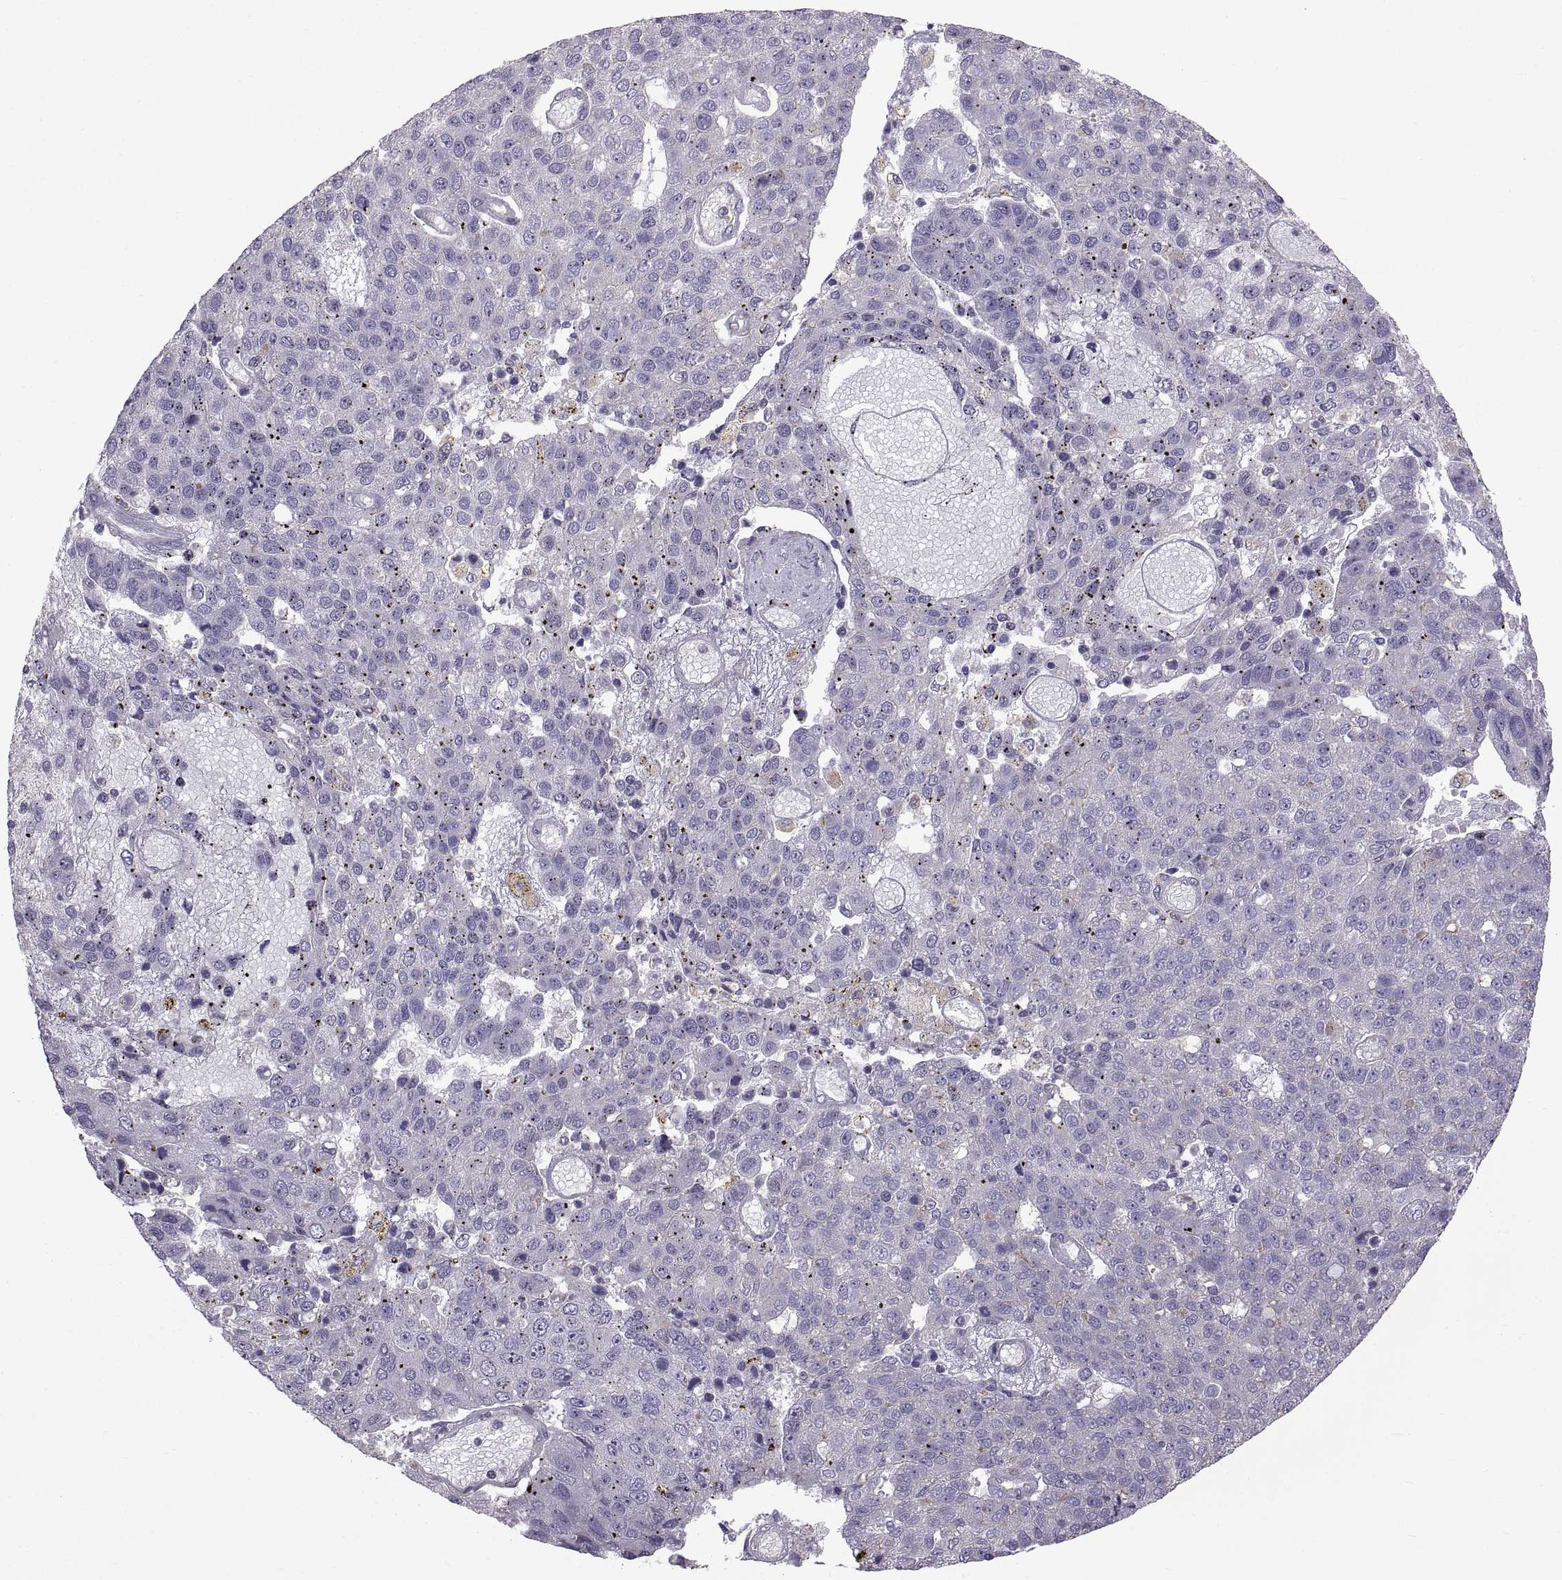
{"staining": {"intensity": "negative", "quantity": "none", "location": "none"}, "tissue": "pancreatic cancer", "cell_type": "Tumor cells", "image_type": "cancer", "snomed": [{"axis": "morphology", "description": "Adenocarcinoma, NOS"}, {"axis": "topography", "description": "Pancreas"}], "caption": "High power microscopy image of an immunohistochemistry (IHC) micrograph of pancreatic adenocarcinoma, revealing no significant expression in tumor cells.", "gene": "ARSL", "patient": {"sex": "female", "age": 61}}